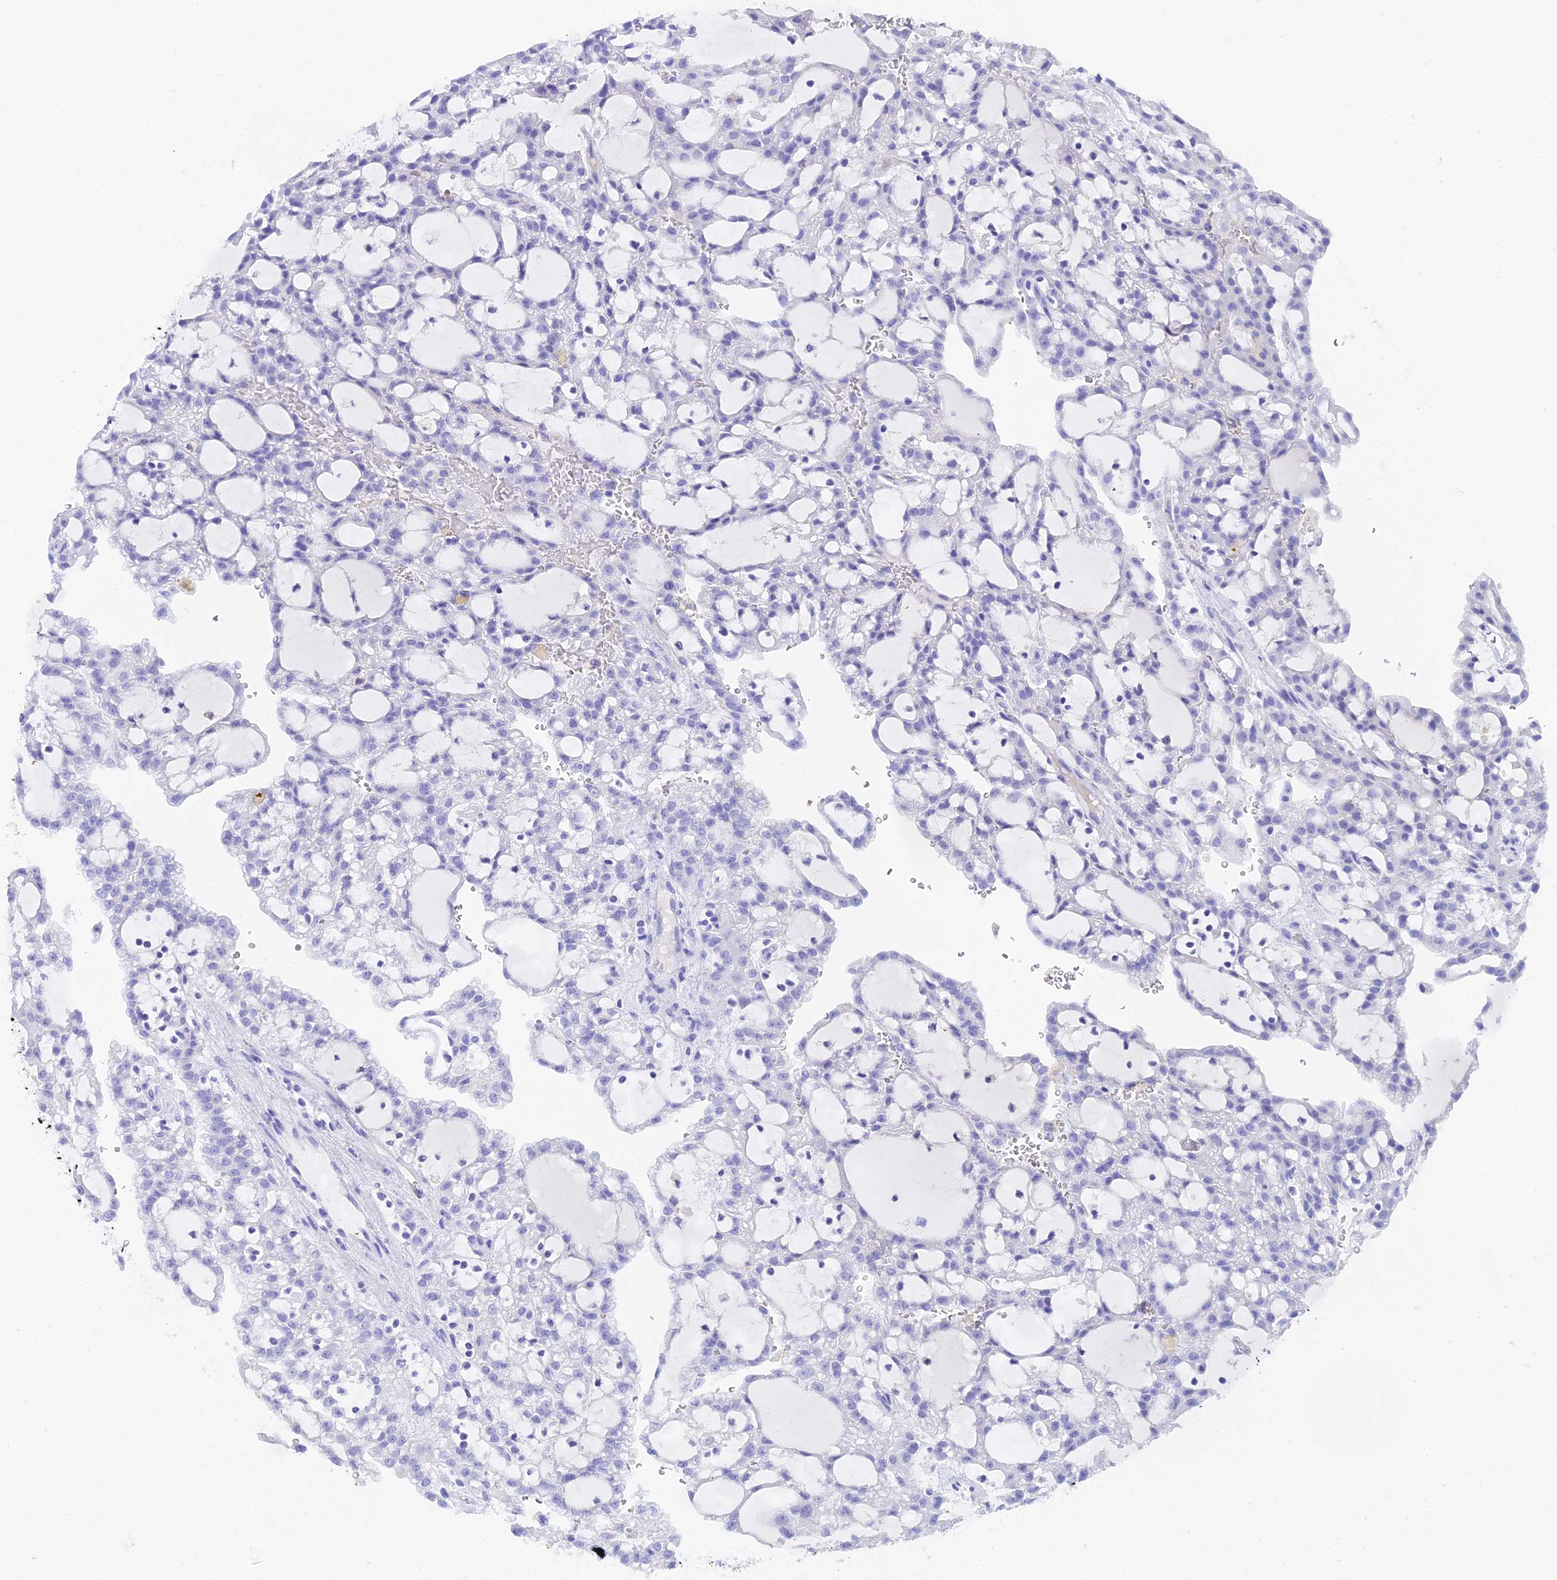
{"staining": {"intensity": "negative", "quantity": "none", "location": "none"}, "tissue": "renal cancer", "cell_type": "Tumor cells", "image_type": "cancer", "snomed": [{"axis": "morphology", "description": "Adenocarcinoma, NOS"}, {"axis": "topography", "description": "Kidney"}], "caption": "This is an immunohistochemistry image of renal cancer. There is no positivity in tumor cells.", "gene": "REG1A", "patient": {"sex": "male", "age": 63}}